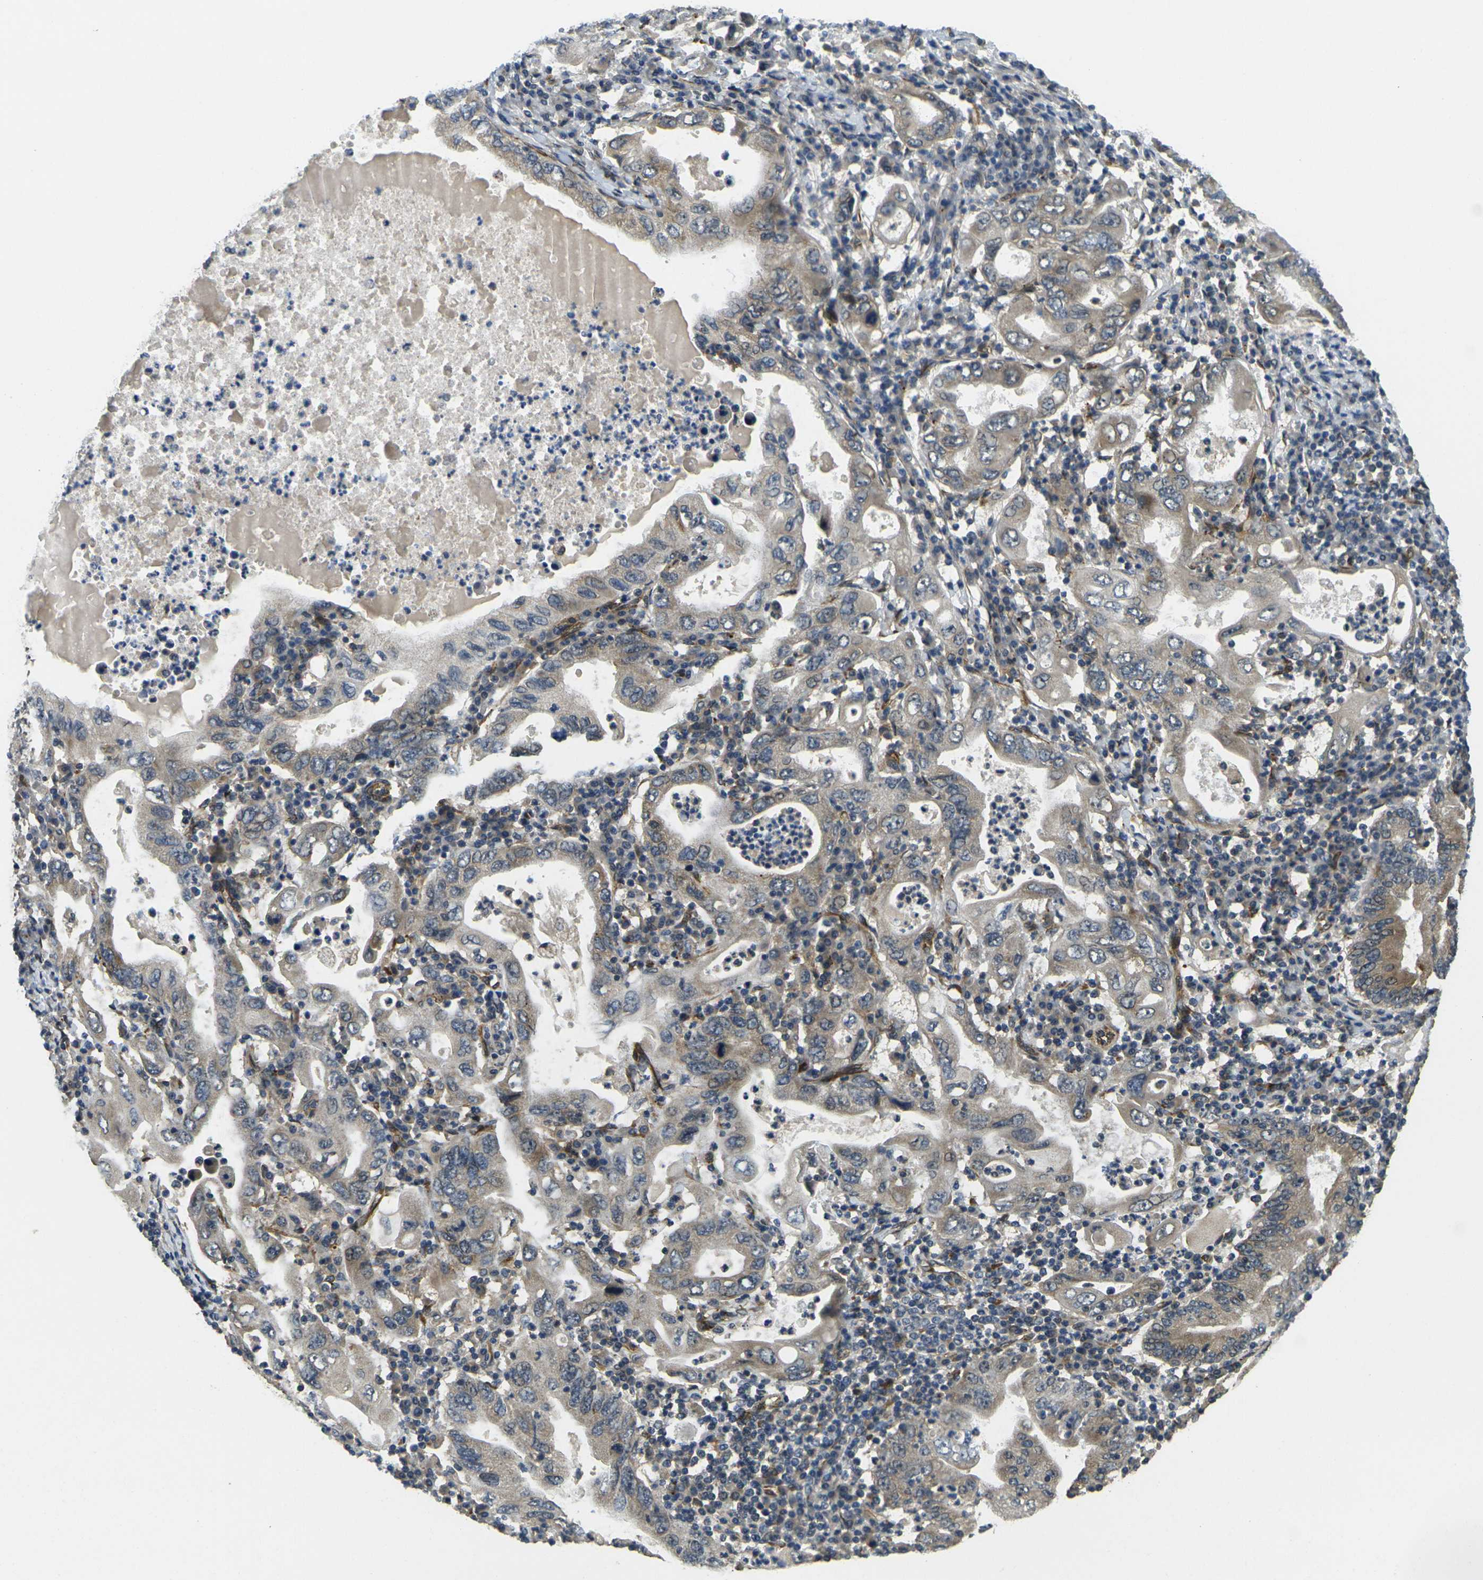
{"staining": {"intensity": "weak", "quantity": "25%-75%", "location": "cytoplasmic/membranous"}, "tissue": "stomach cancer", "cell_type": "Tumor cells", "image_type": "cancer", "snomed": [{"axis": "morphology", "description": "Normal tissue, NOS"}, {"axis": "morphology", "description": "Adenocarcinoma, NOS"}, {"axis": "topography", "description": "Esophagus"}, {"axis": "topography", "description": "Stomach, upper"}, {"axis": "topography", "description": "Peripheral nerve tissue"}], "caption": "Protein analysis of stomach cancer tissue exhibits weak cytoplasmic/membranous staining in approximately 25%-75% of tumor cells.", "gene": "FUT11", "patient": {"sex": "male", "age": 62}}